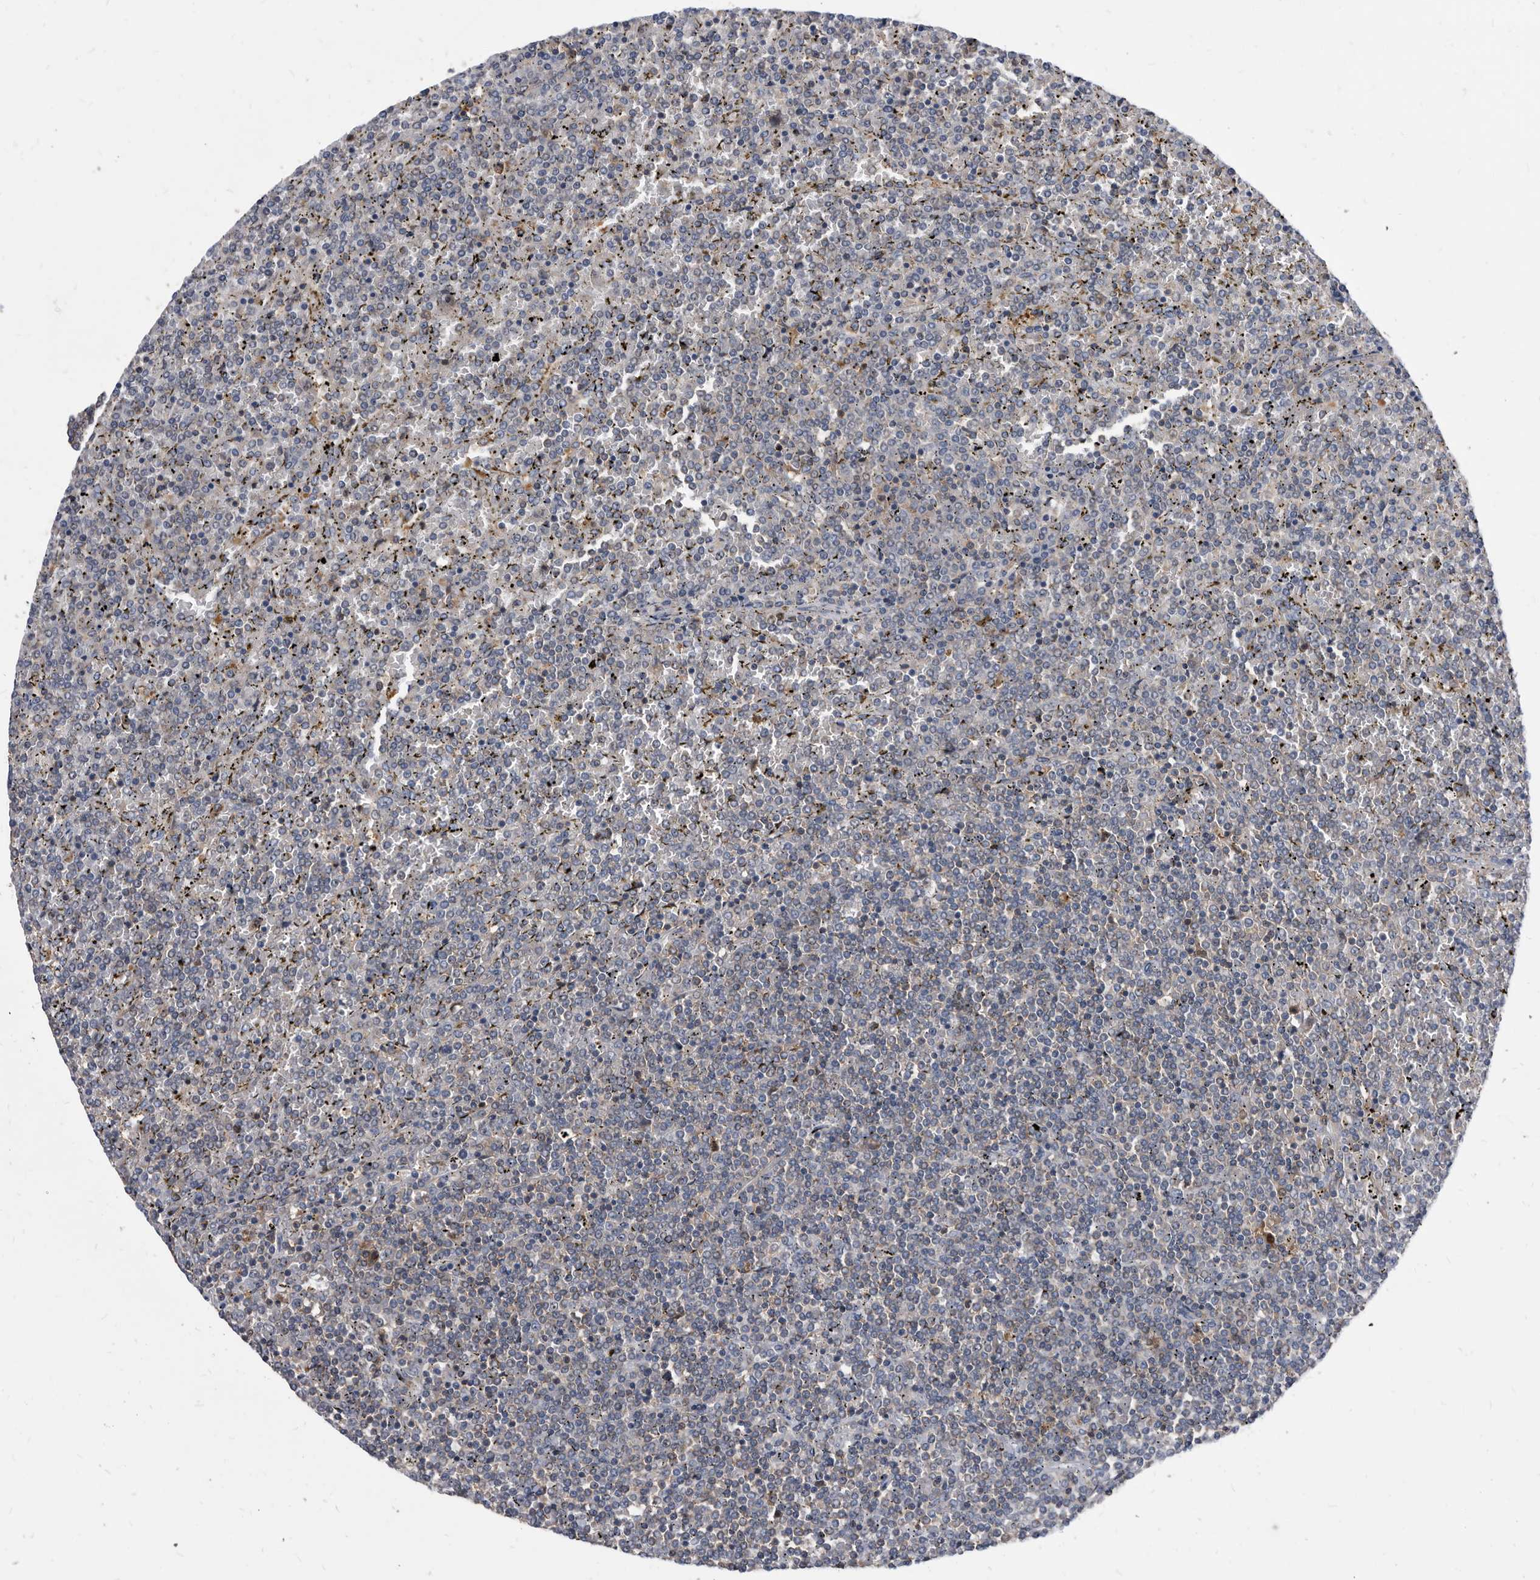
{"staining": {"intensity": "negative", "quantity": "none", "location": "none"}, "tissue": "lymphoma", "cell_type": "Tumor cells", "image_type": "cancer", "snomed": [{"axis": "morphology", "description": "Malignant lymphoma, non-Hodgkin's type, Low grade"}, {"axis": "topography", "description": "Spleen"}], "caption": "The immunohistochemistry image has no significant positivity in tumor cells of lymphoma tissue.", "gene": "APEH", "patient": {"sex": "female", "age": 19}}